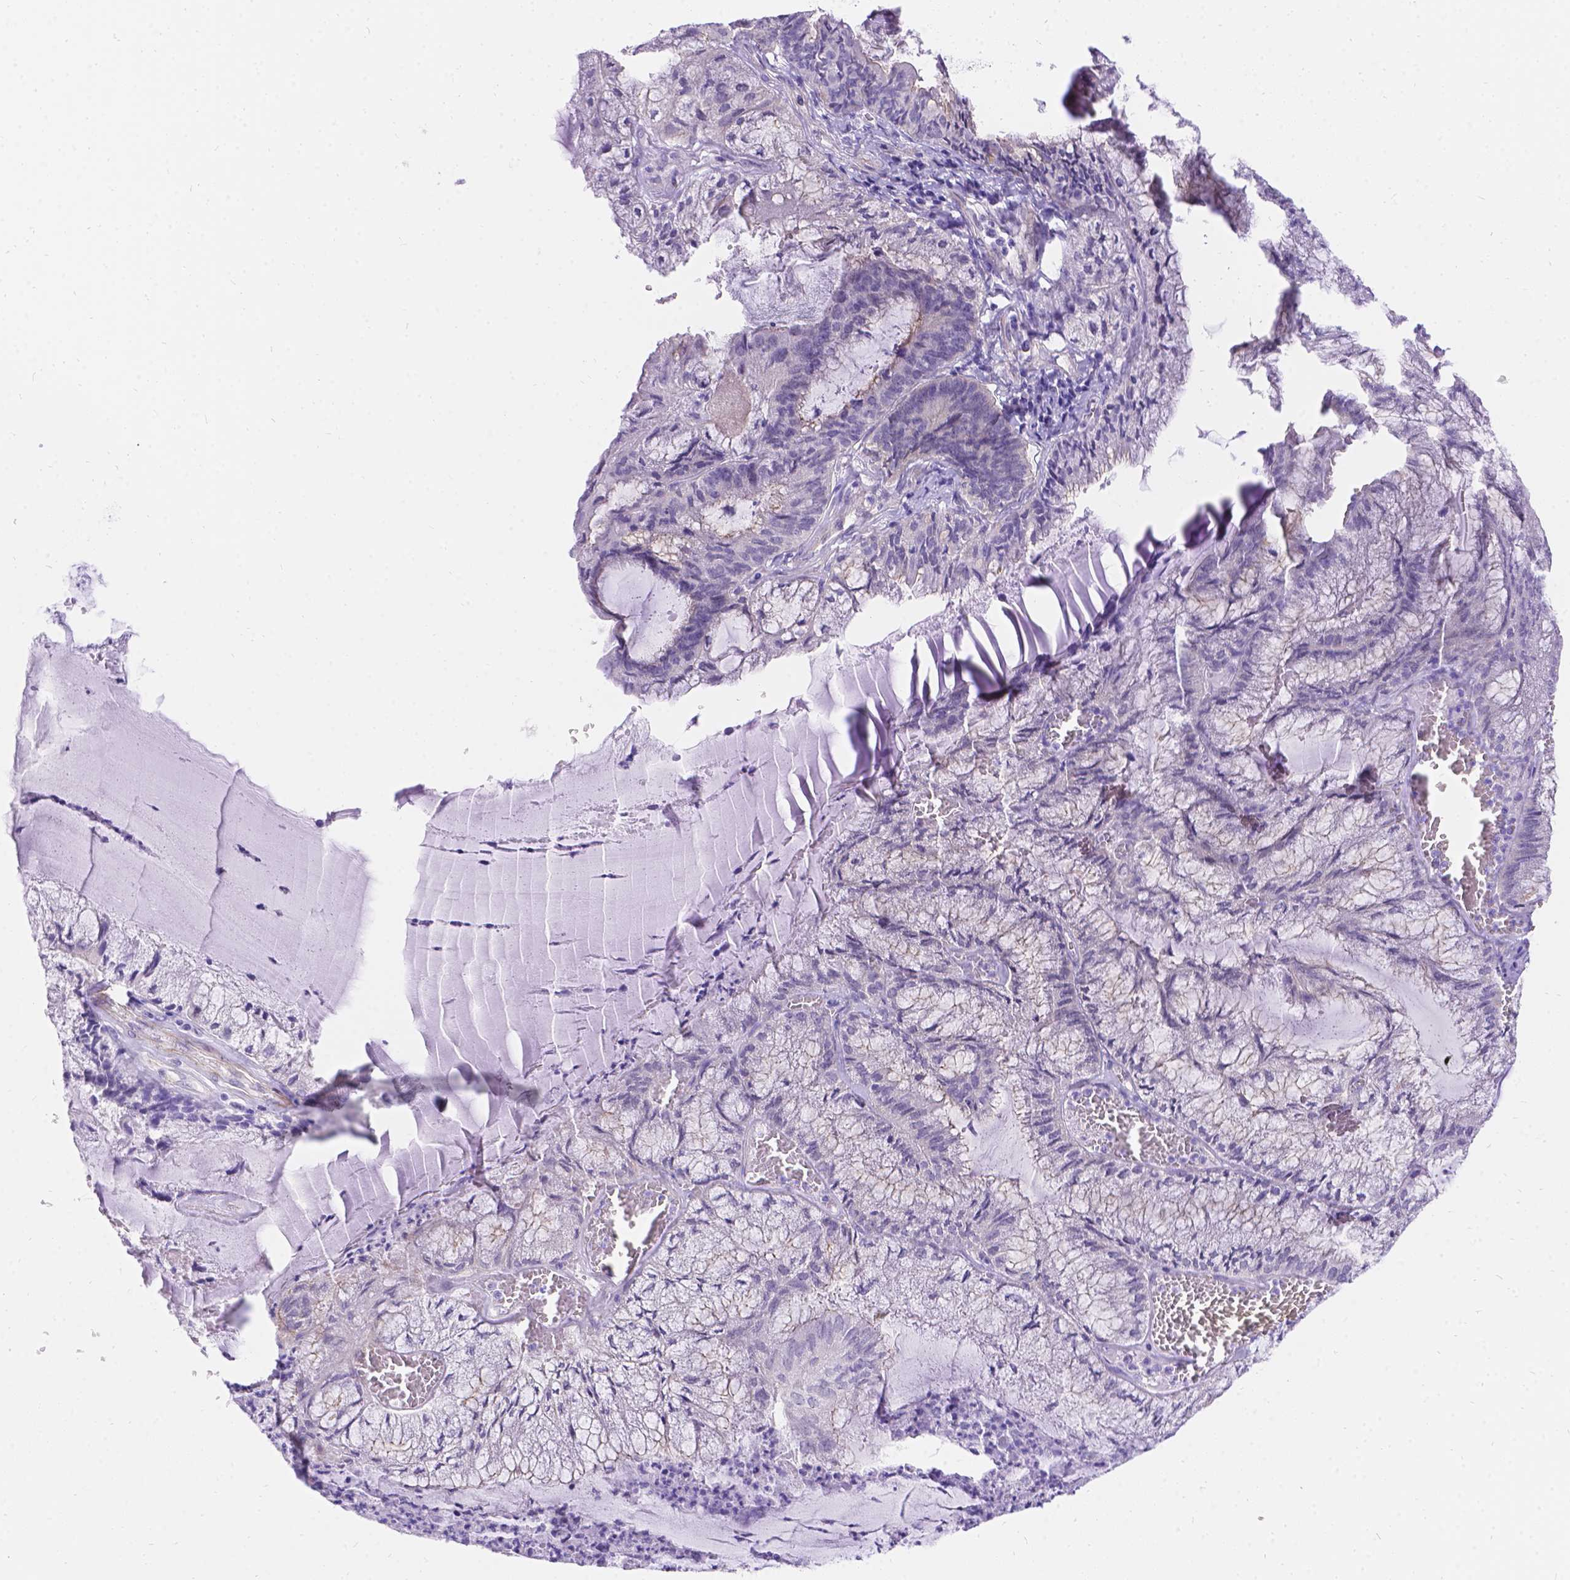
{"staining": {"intensity": "negative", "quantity": "none", "location": "none"}, "tissue": "endometrial cancer", "cell_type": "Tumor cells", "image_type": "cancer", "snomed": [{"axis": "morphology", "description": "Carcinoma, NOS"}, {"axis": "topography", "description": "Endometrium"}], "caption": "Human endometrial carcinoma stained for a protein using immunohistochemistry shows no expression in tumor cells.", "gene": "PALS1", "patient": {"sex": "female", "age": 62}}